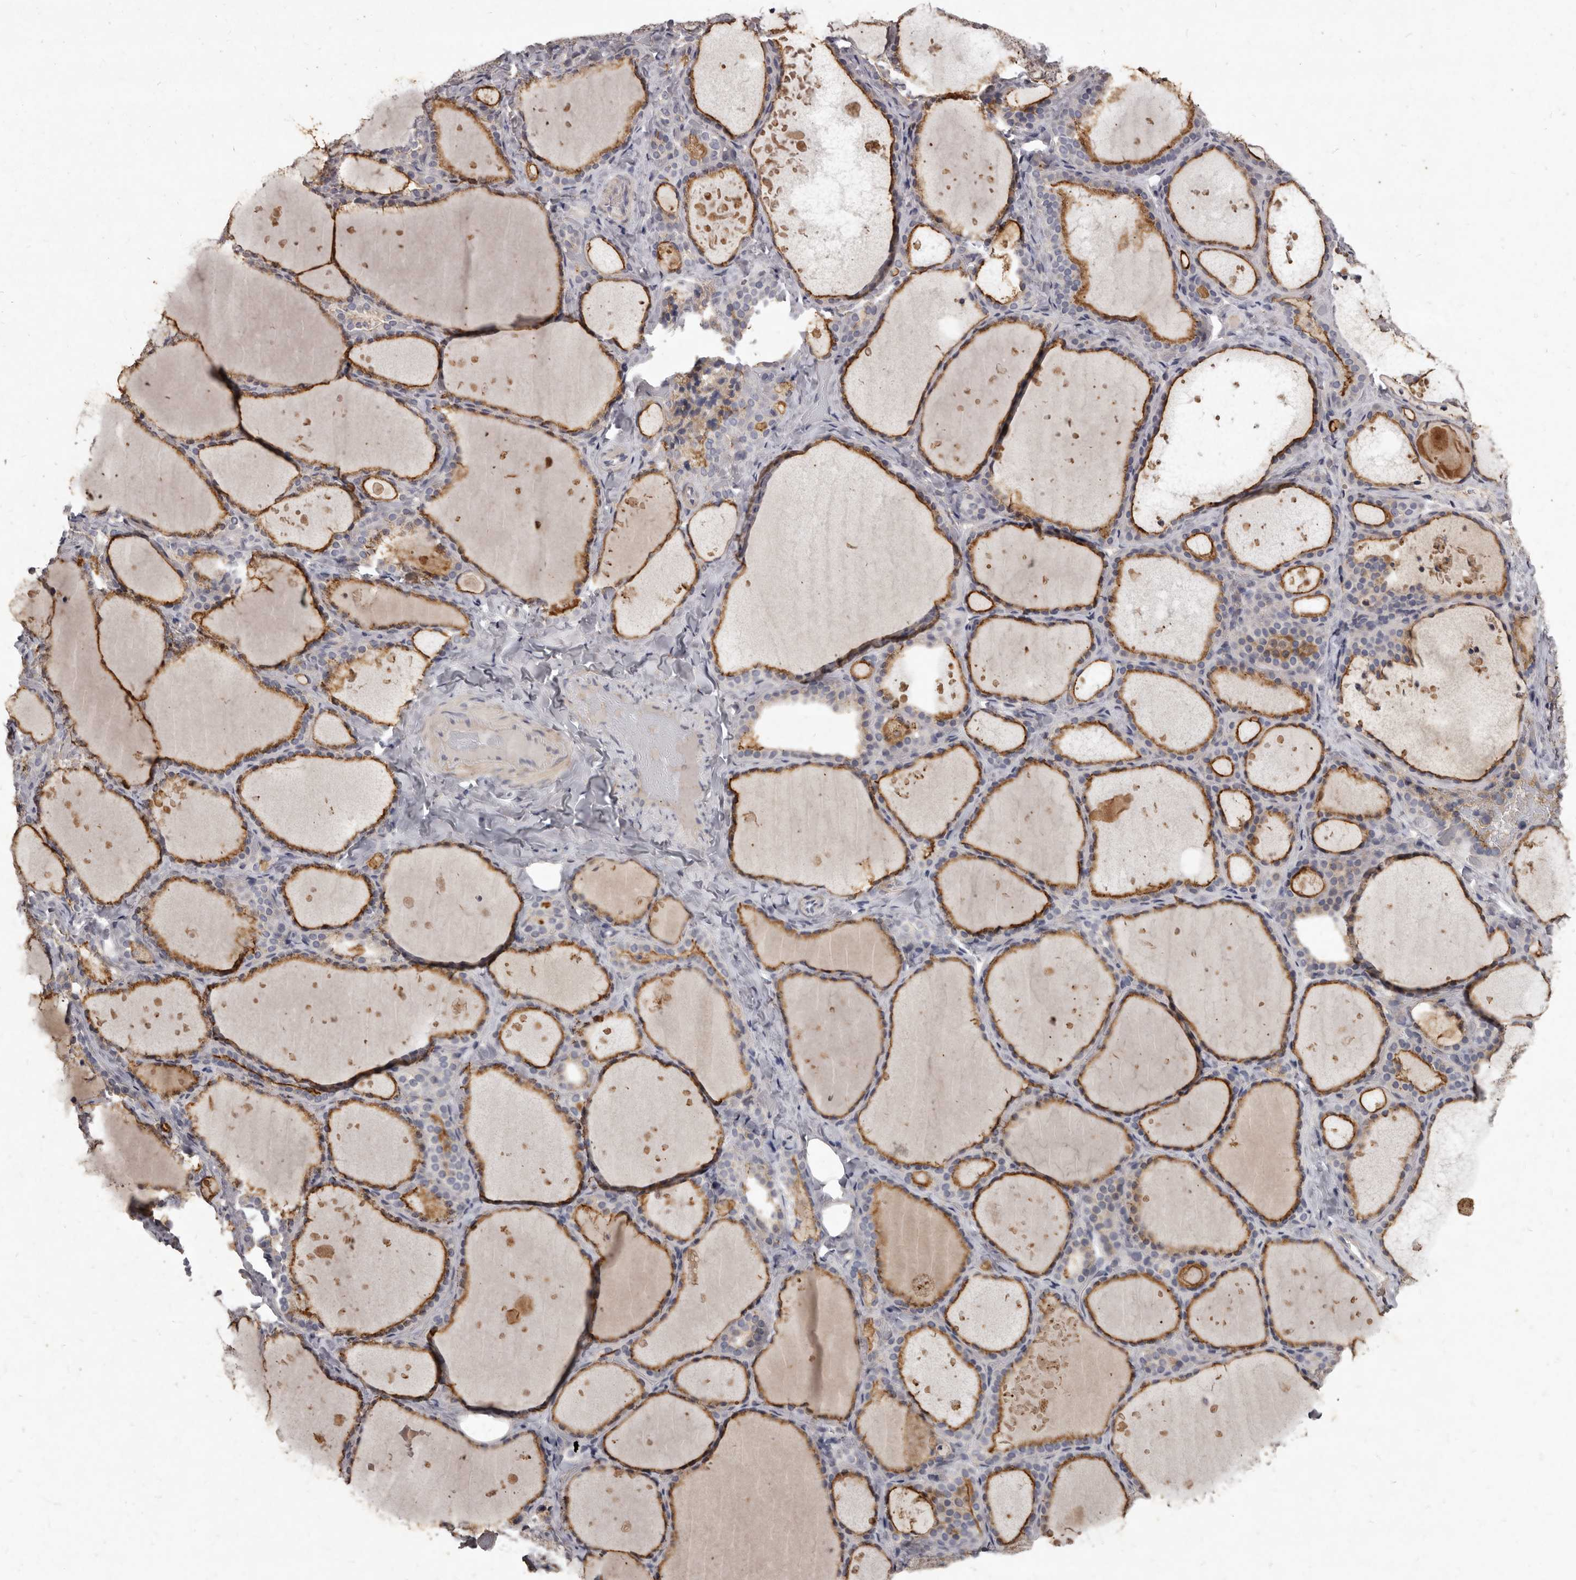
{"staining": {"intensity": "moderate", "quantity": ">75%", "location": "cytoplasmic/membranous"}, "tissue": "thyroid gland", "cell_type": "Glandular cells", "image_type": "normal", "snomed": [{"axis": "morphology", "description": "Normal tissue, NOS"}, {"axis": "topography", "description": "Thyroid gland"}], "caption": "IHC image of unremarkable thyroid gland: human thyroid gland stained using immunohistochemistry (IHC) demonstrates medium levels of moderate protein expression localized specifically in the cytoplasmic/membranous of glandular cells, appearing as a cytoplasmic/membranous brown color.", "gene": "GPRC5C", "patient": {"sex": "female", "age": 44}}